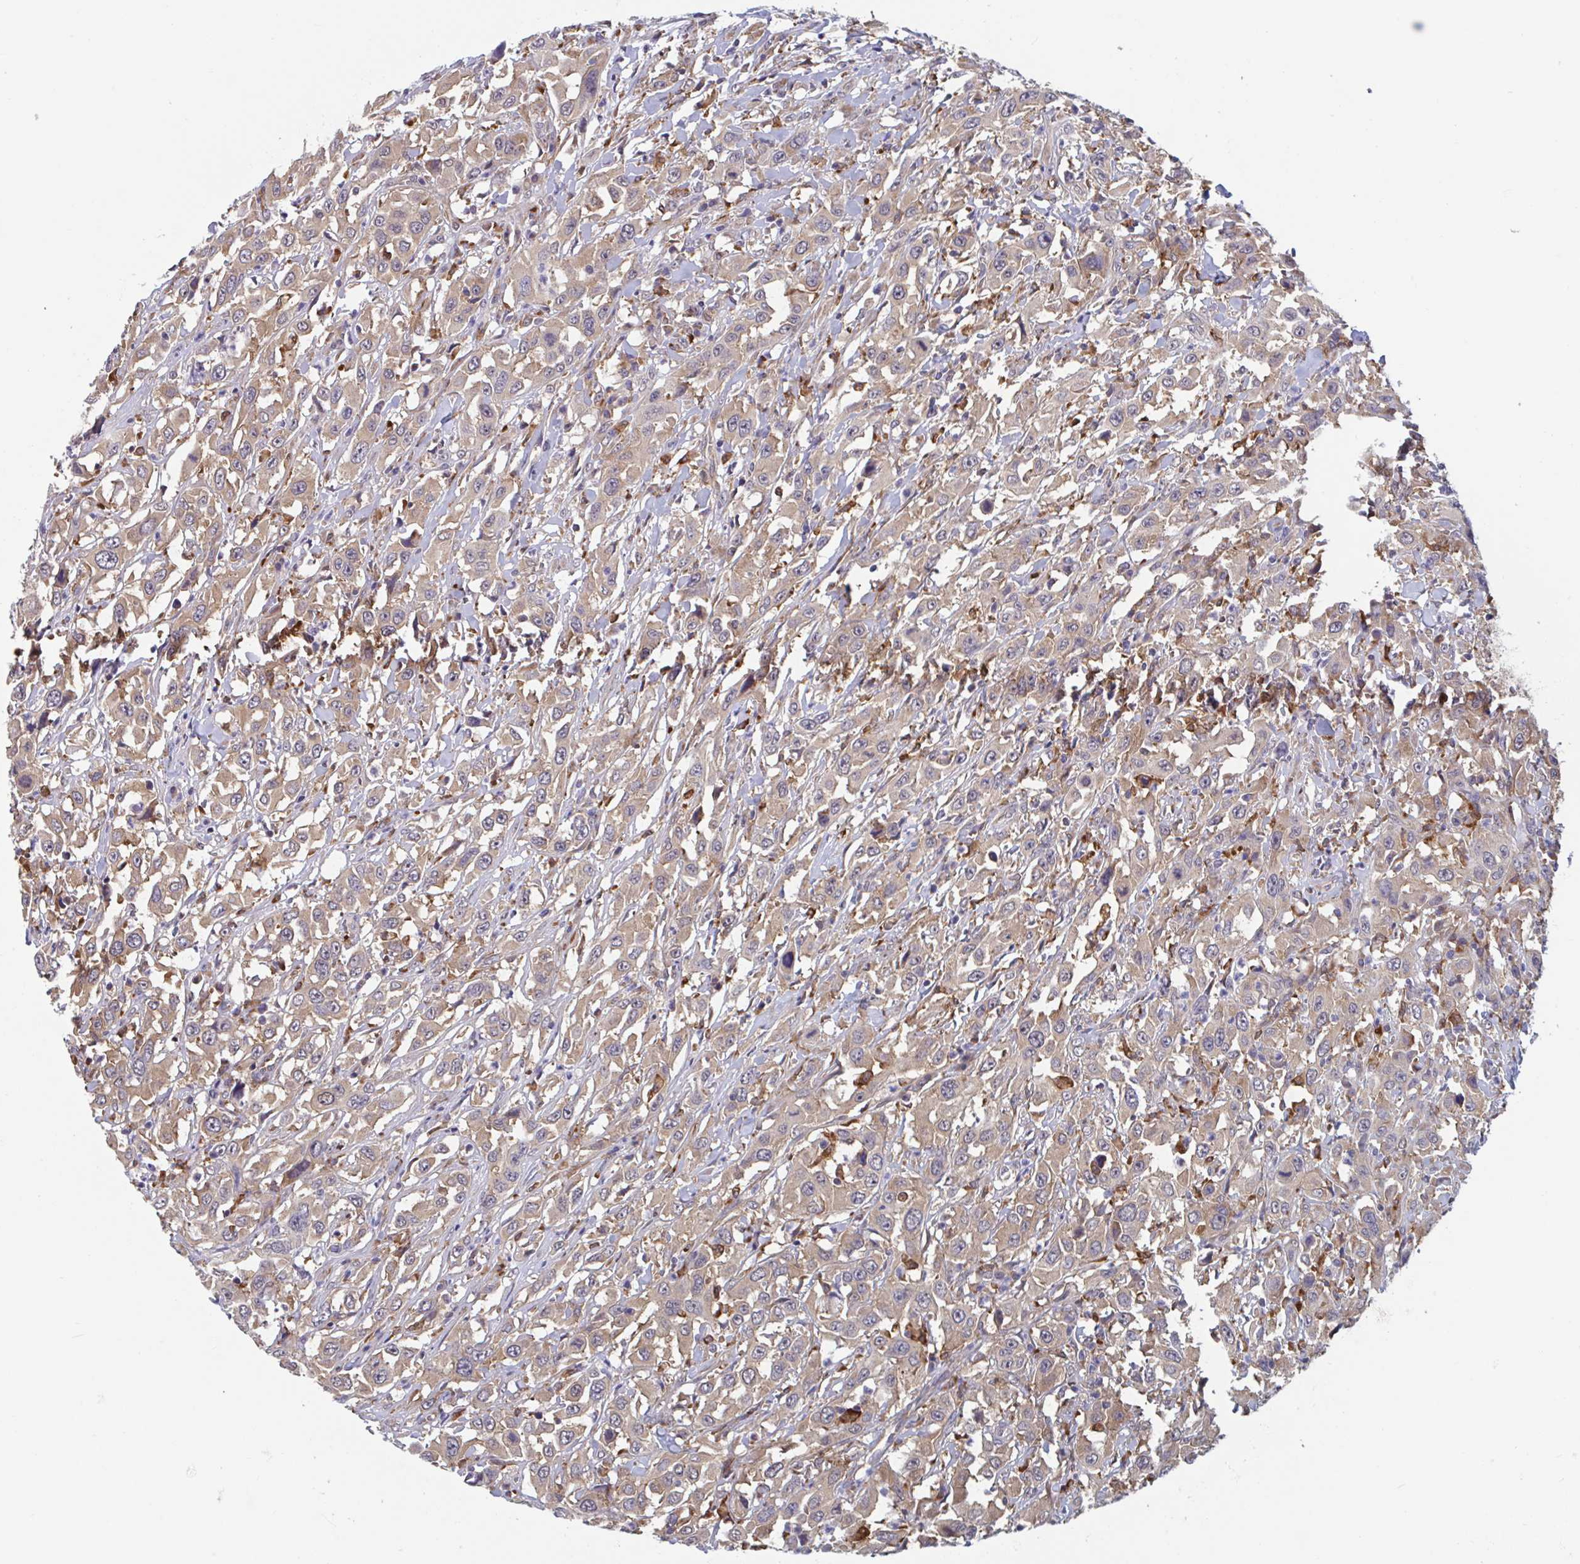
{"staining": {"intensity": "moderate", "quantity": ">75%", "location": "cytoplasmic/membranous"}, "tissue": "urothelial cancer", "cell_type": "Tumor cells", "image_type": "cancer", "snomed": [{"axis": "morphology", "description": "Urothelial carcinoma, High grade"}, {"axis": "topography", "description": "Urinary bladder"}], "caption": "Tumor cells reveal medium levels of moderate cytoplasmic/membranous expression in about >75% of cells in urothelial cancer.", "gene": "SNX8", "patient": {"sex": "male", "age": 61}}